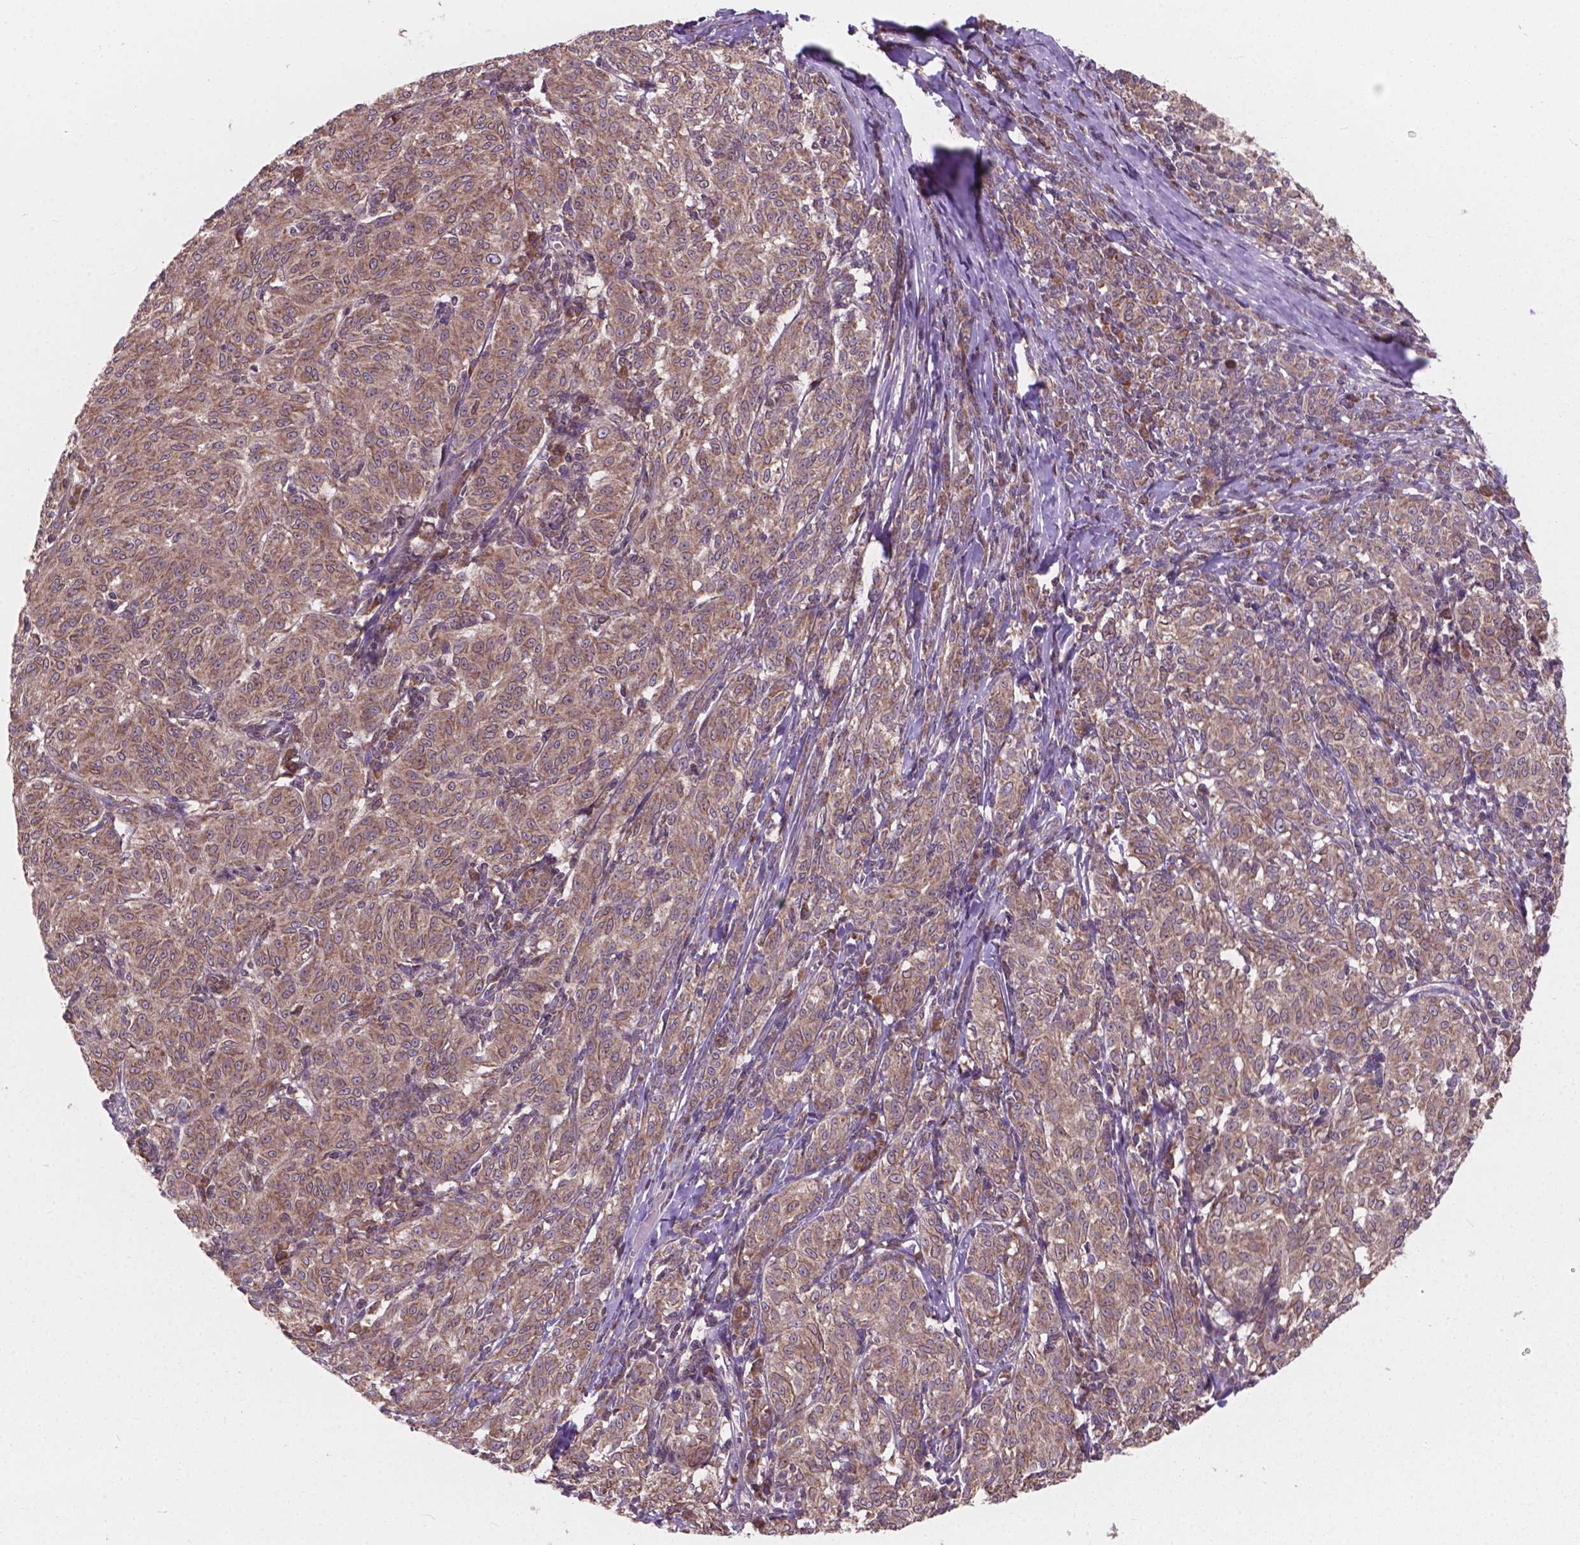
{"staining": {"intensity": "weak", "quantity": ">75%", "location": "cytoplasmic/membranous"}, "tissue": "melanoma", "cell_type": "Tumor cells", "image_type": "cancer", "snomed": [{"axis": "morphology", "description": "Malignant melanoma, NOS"}, {"axis": "topography", "description": "Skin"}], "caption": "Immunohistochemistry (IHC) photomicrograph of melanoma stained for a protein (brown), which demonstrates low levels of weak cytoplasmic/membranous staining in about >75% of tumor cells.", "gene": "MRPL33", "patient": {"sex": "female", "age": 72}}